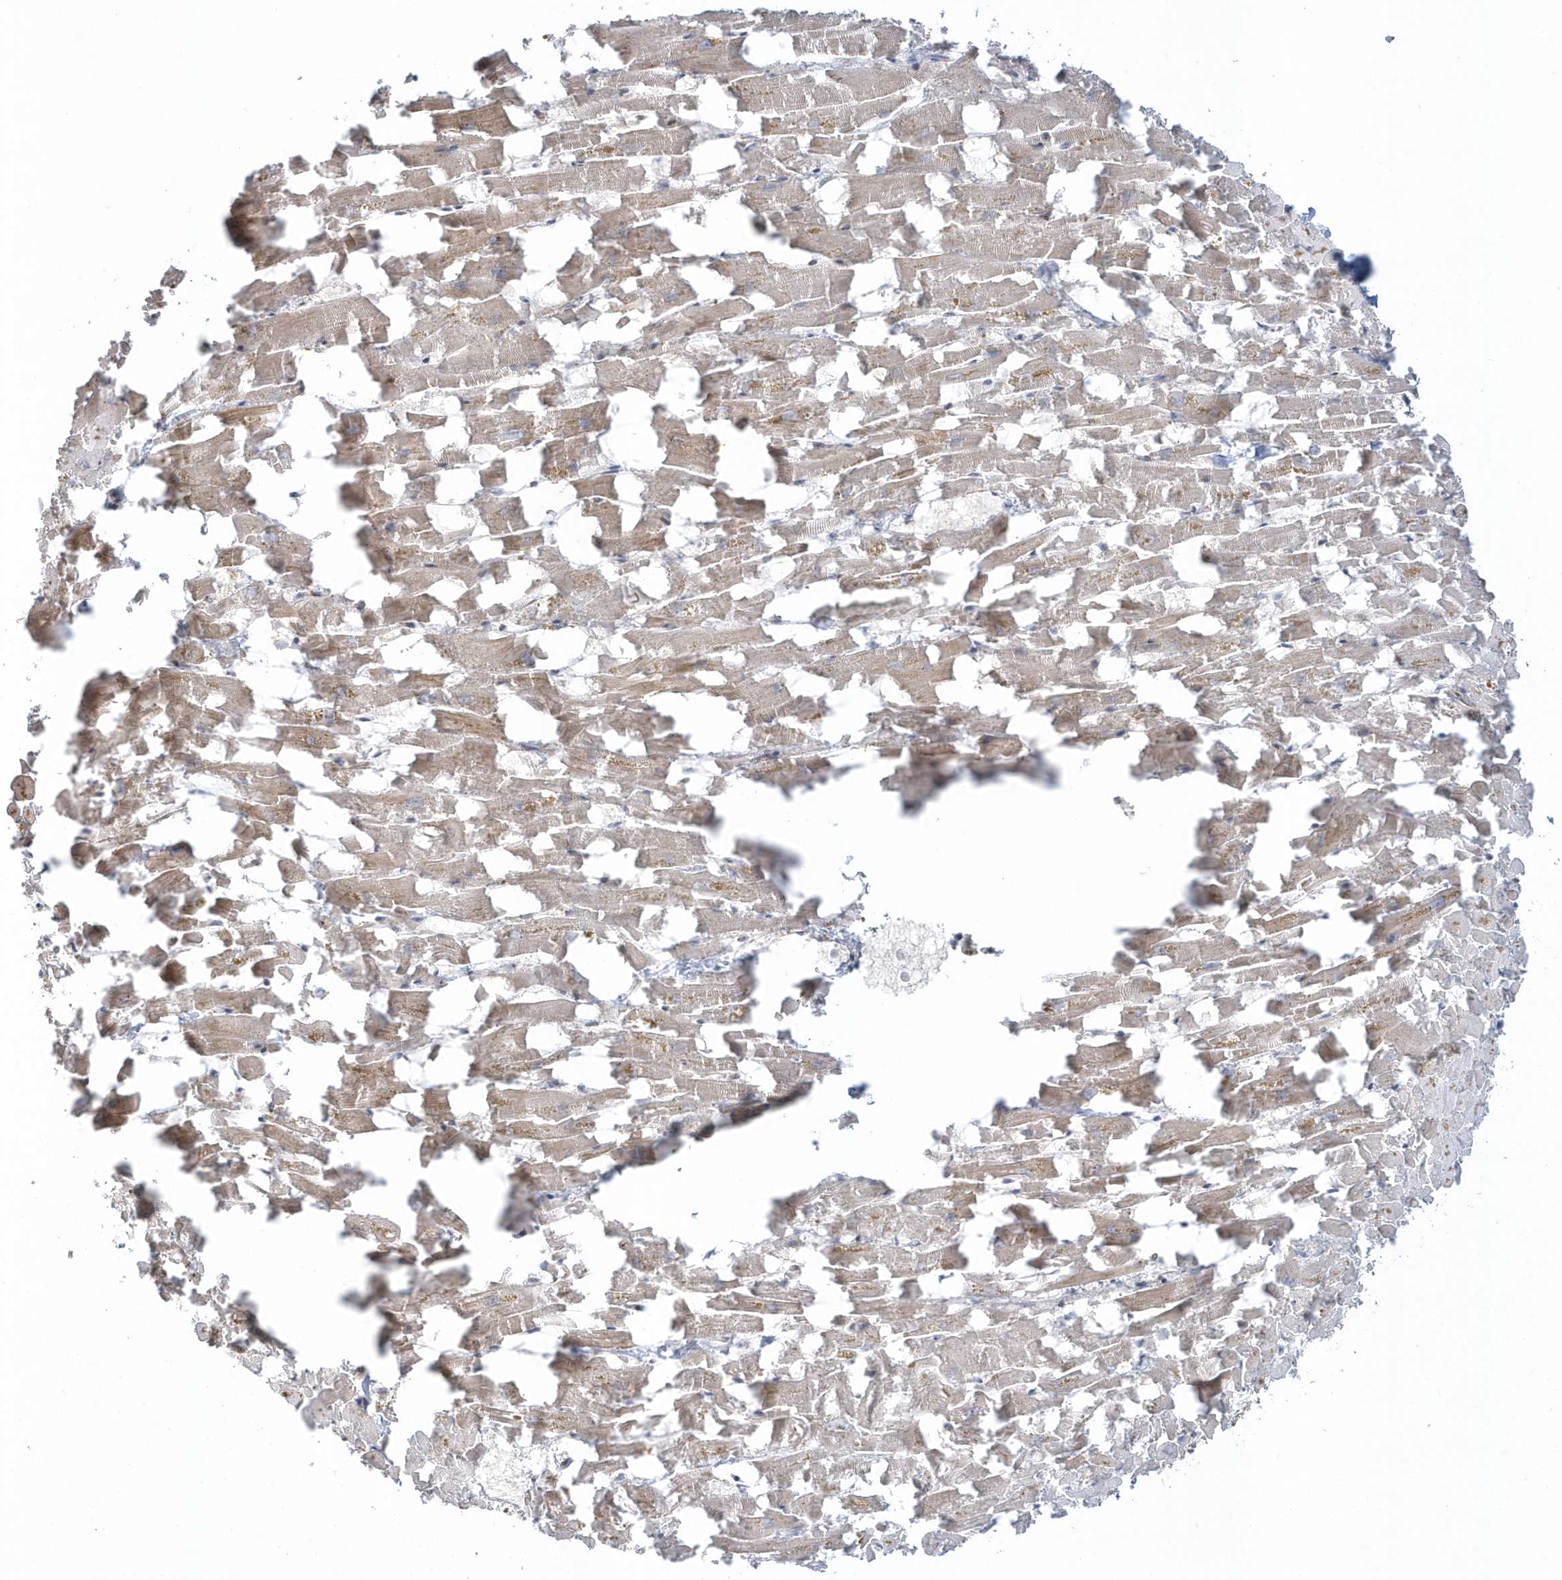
{"staining": {"intensity": "moderate", "quantity": "25%-75%", "location": "cytoplasmic/membranous"}, "tissue": "heart muscle", "cell_type": "Cardiomyocytes", "image_type": "normal", "snomed": [{"axis": "morphology", "description": "Normal tissue, NOS"}, {"axis": "topography", "description": "Heart"}], "caption": "This is an image of immunohistochemistry staining of benign heart muscle, which shows moderate expression in the cytoplasmic/membranous of cardiomyocytes.", "gene": "DHFR", "patient": {"sex": "female", "age": 64}}